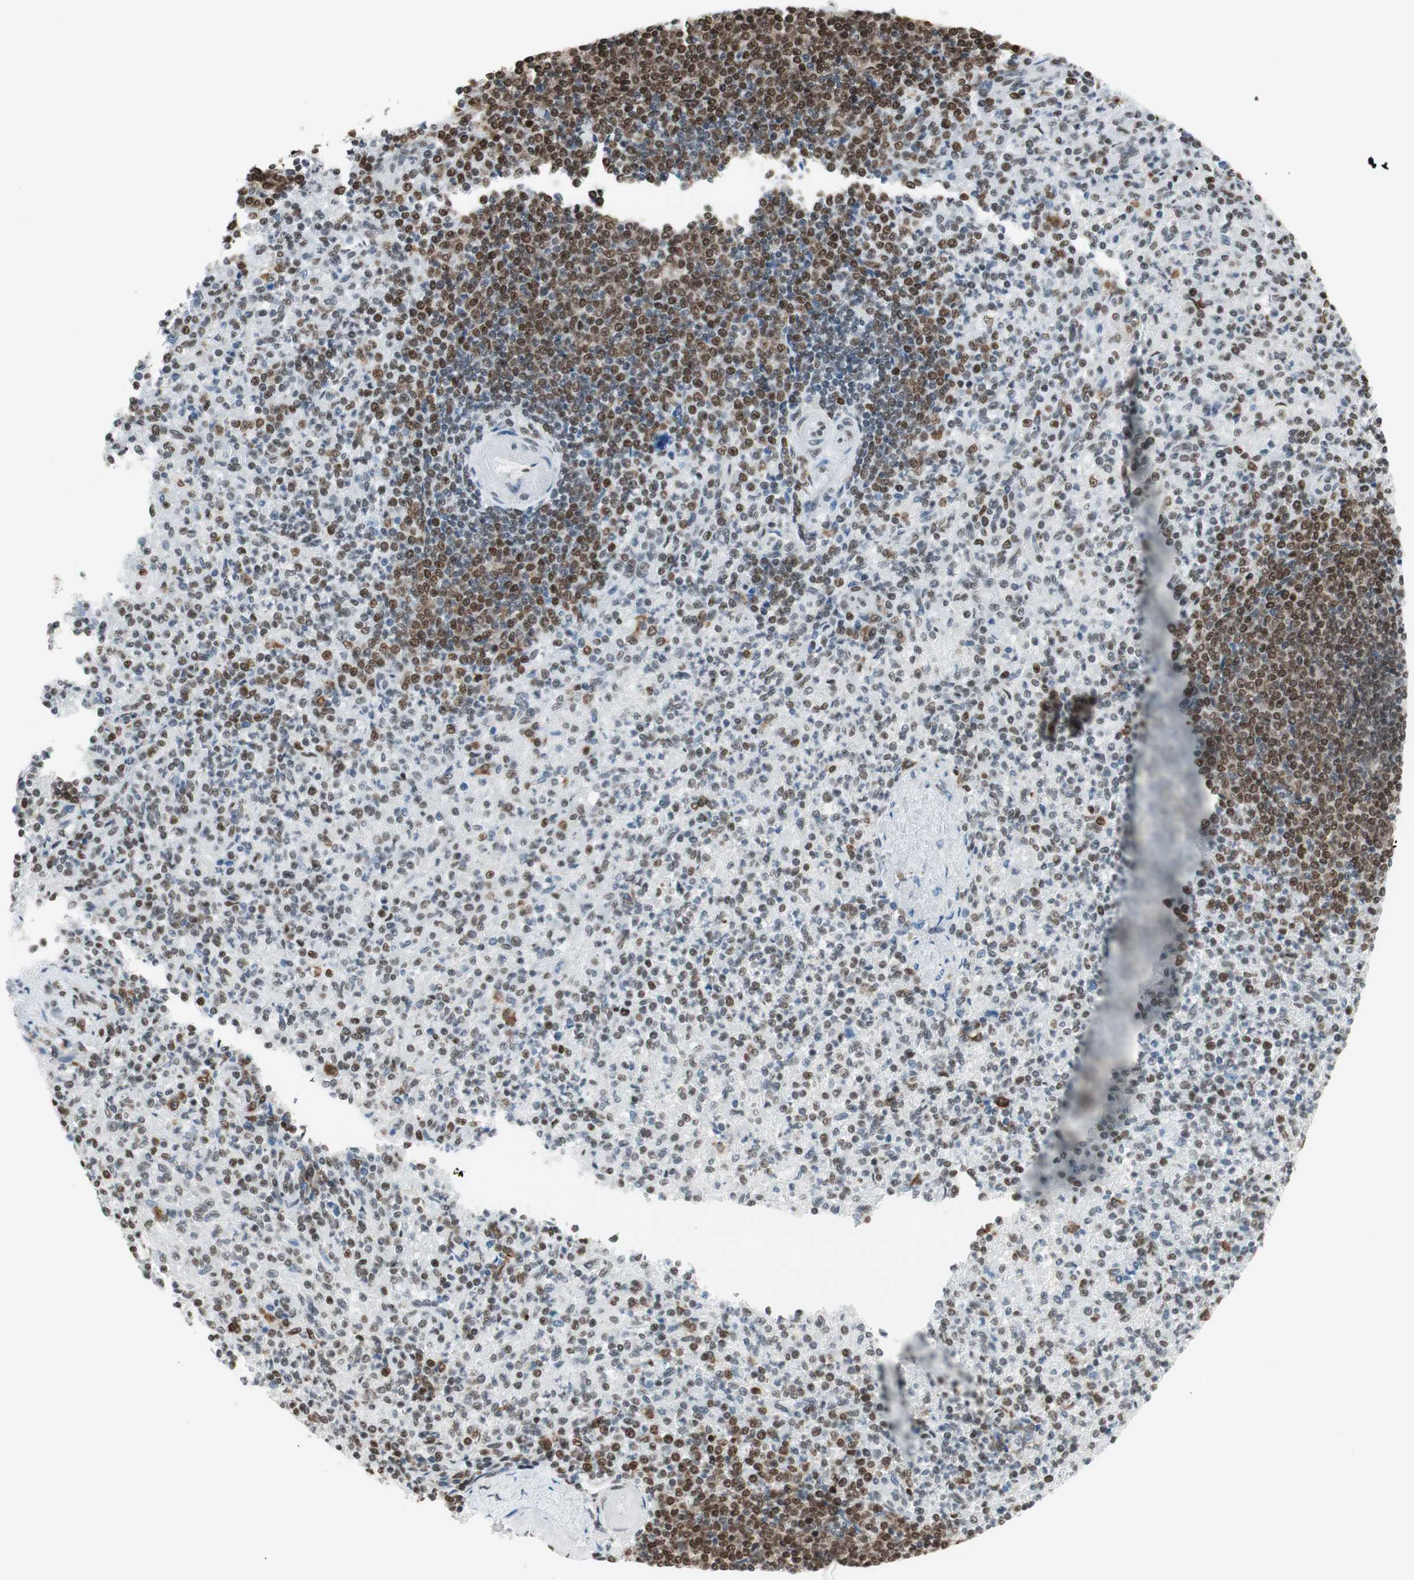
{"staining": {"intensity": "moderate", "quantity": "<25%", "location": "nuclear"}, "tissue": "spleen", "cell_type": "Cells in red pulp", "image_type": "normal", "snomed": [{"axis": "morphology", "description": "Normal tissue, NOS"}, {"axis": "topography", "description": "Spleen"}], "caption": "About <25% of cells in red pulp in unremarkable spleen exhibit moderate nuclear protein expression as visualized by brown immunohistochemical staining.", "gene": "SMARCE1", "patient": {"sex": "female", "age": 74}}